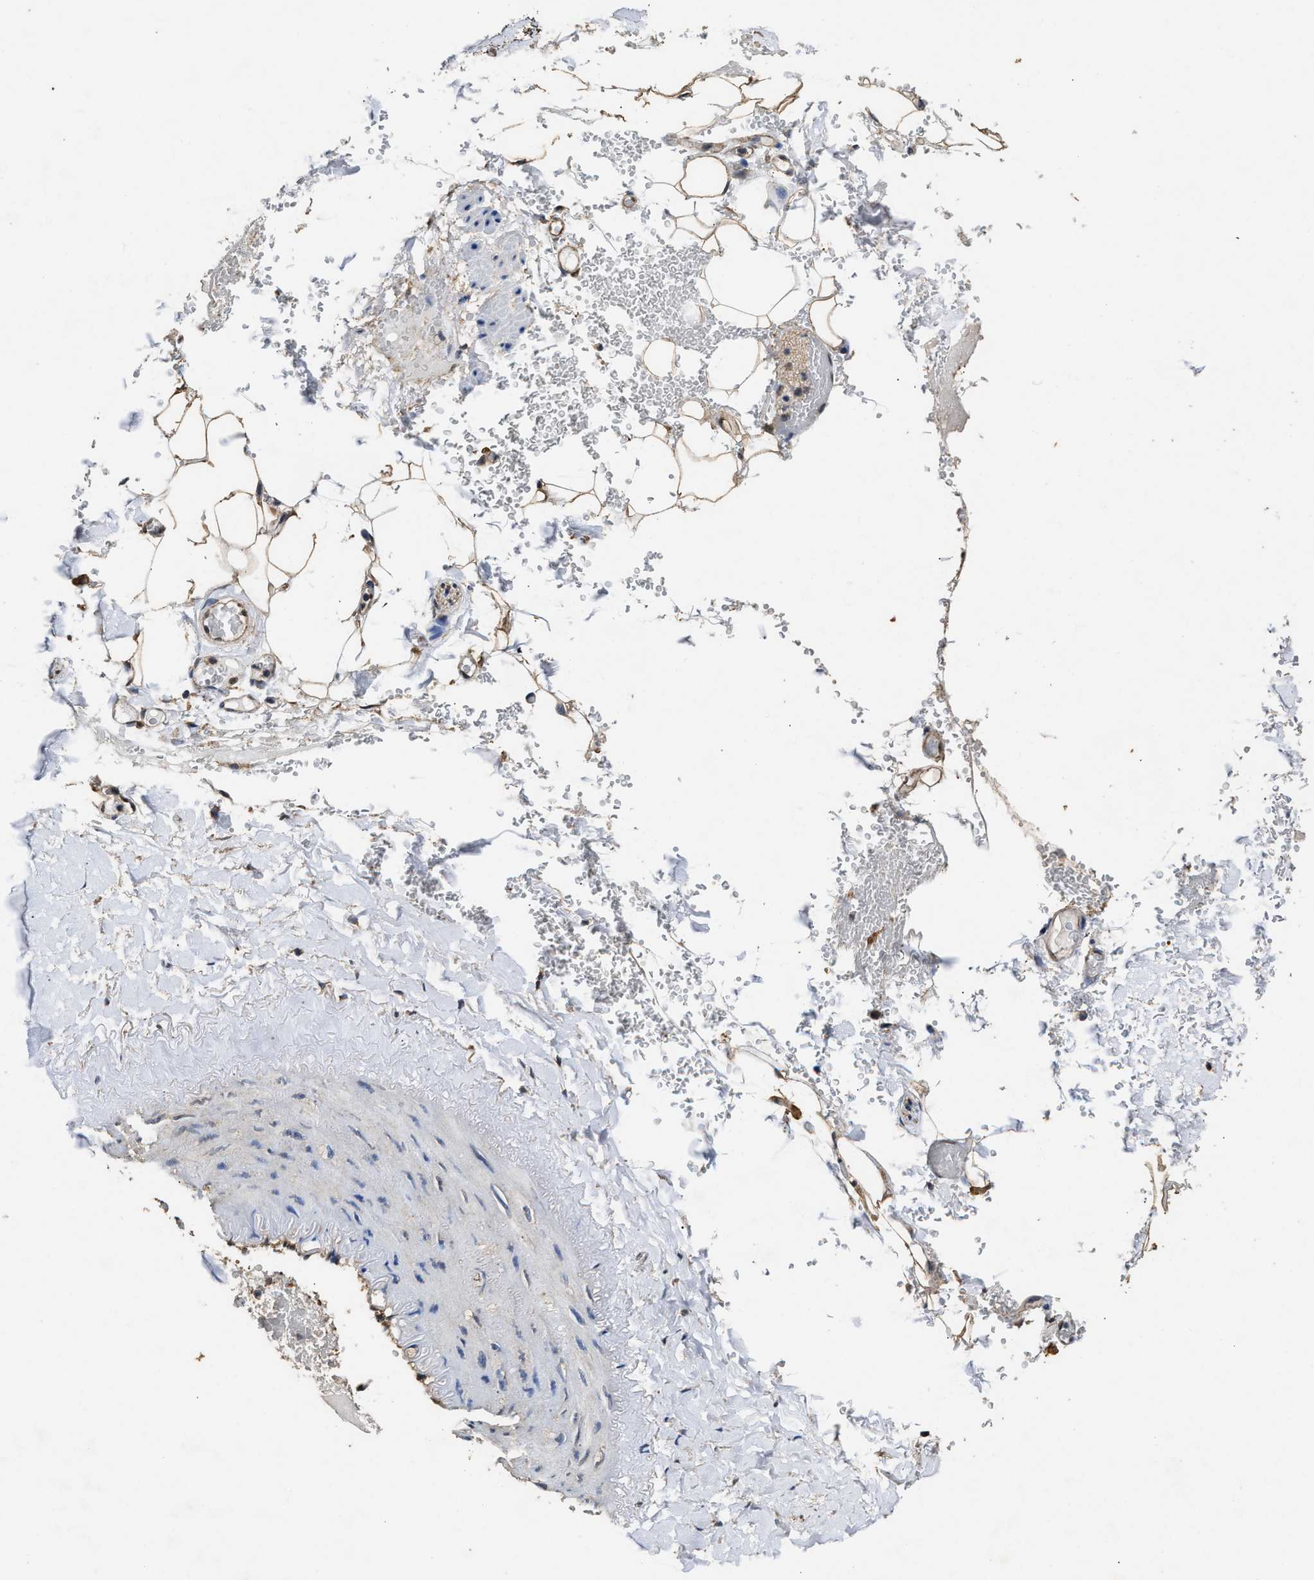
{"staining": {"intensity": "moderate", "quantity": ">75%", "location": "cytoplasmic/membranous"}, "tissue": "adipose tissue", "cell_type": "Adipocytes", "image_type": "normal", "snomed": [{"axis": "morphology", "description": "Normal tissue, NOS"}, {"axis": "topography", "description": "Peripheral nerve tissue"}], "caption": "Human adipose tissue stained for a protein (brown) demonstrates moderate cytoplasmic/membranous positive staining in approximately >75% of adipocytes.", "gene": "YWHAE", "patient": {"sex": "male", "age": 70}}